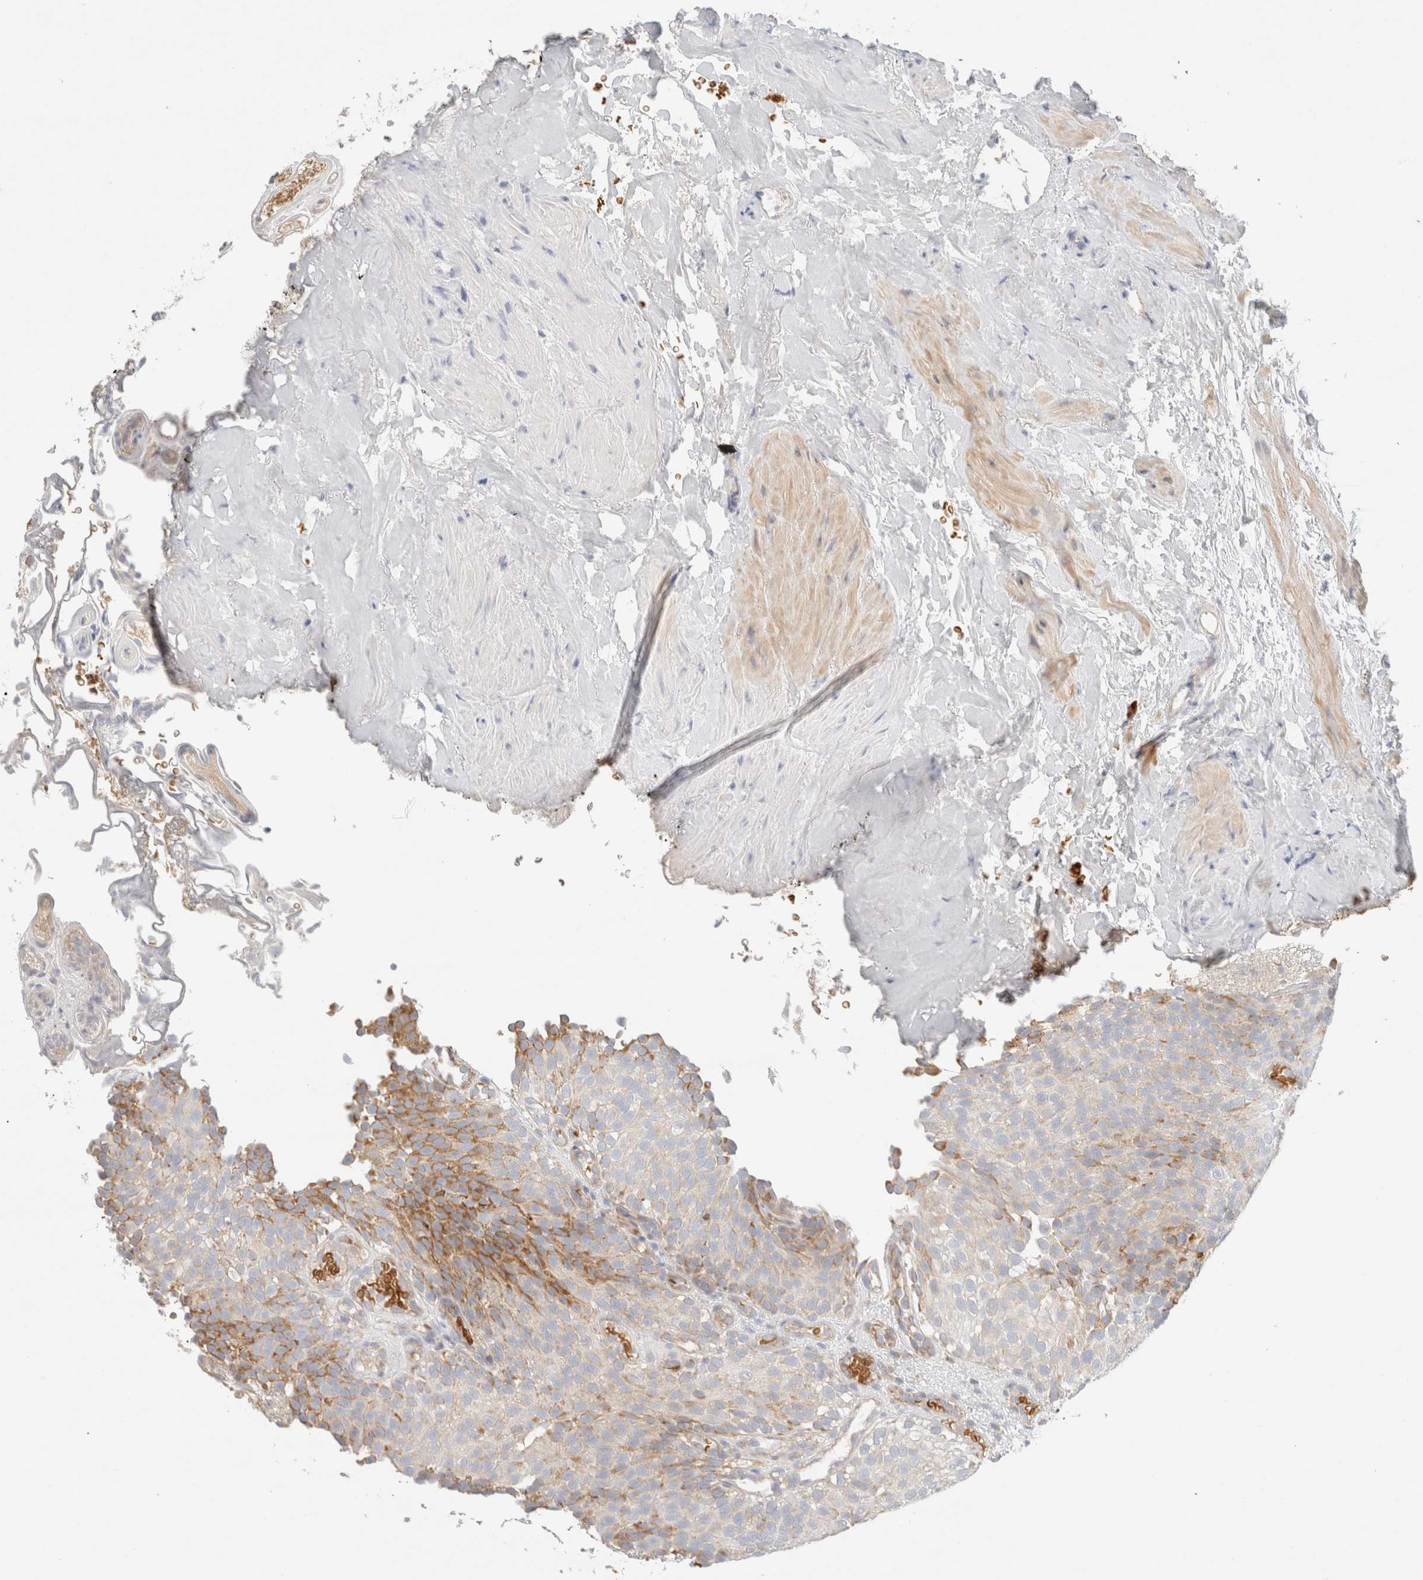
{"staining": {"intensity": "moderate", "quantity": "<25%", "location": "cytoplasmic/membranous"}, "tissue": "urothelial cancer", "cell_type": "Tumor cells", "image_type": "cancer", "snomed": [{"axis": "morphology", "description": "Urothelial carcinoma, Low grade"}, {"axis": "topography", "description": "Urinary bladder"}], "caption": "Tumor cells demonstrate low levels of moderate cytoplasmic/membranous positivity in about <25% of cells in human urothelial cancer. Ihc stains the protein of interest in brown and the nuclei are stained blue.", "gene": "MRM3", "patient": {"sex": "male", "age": 78}}